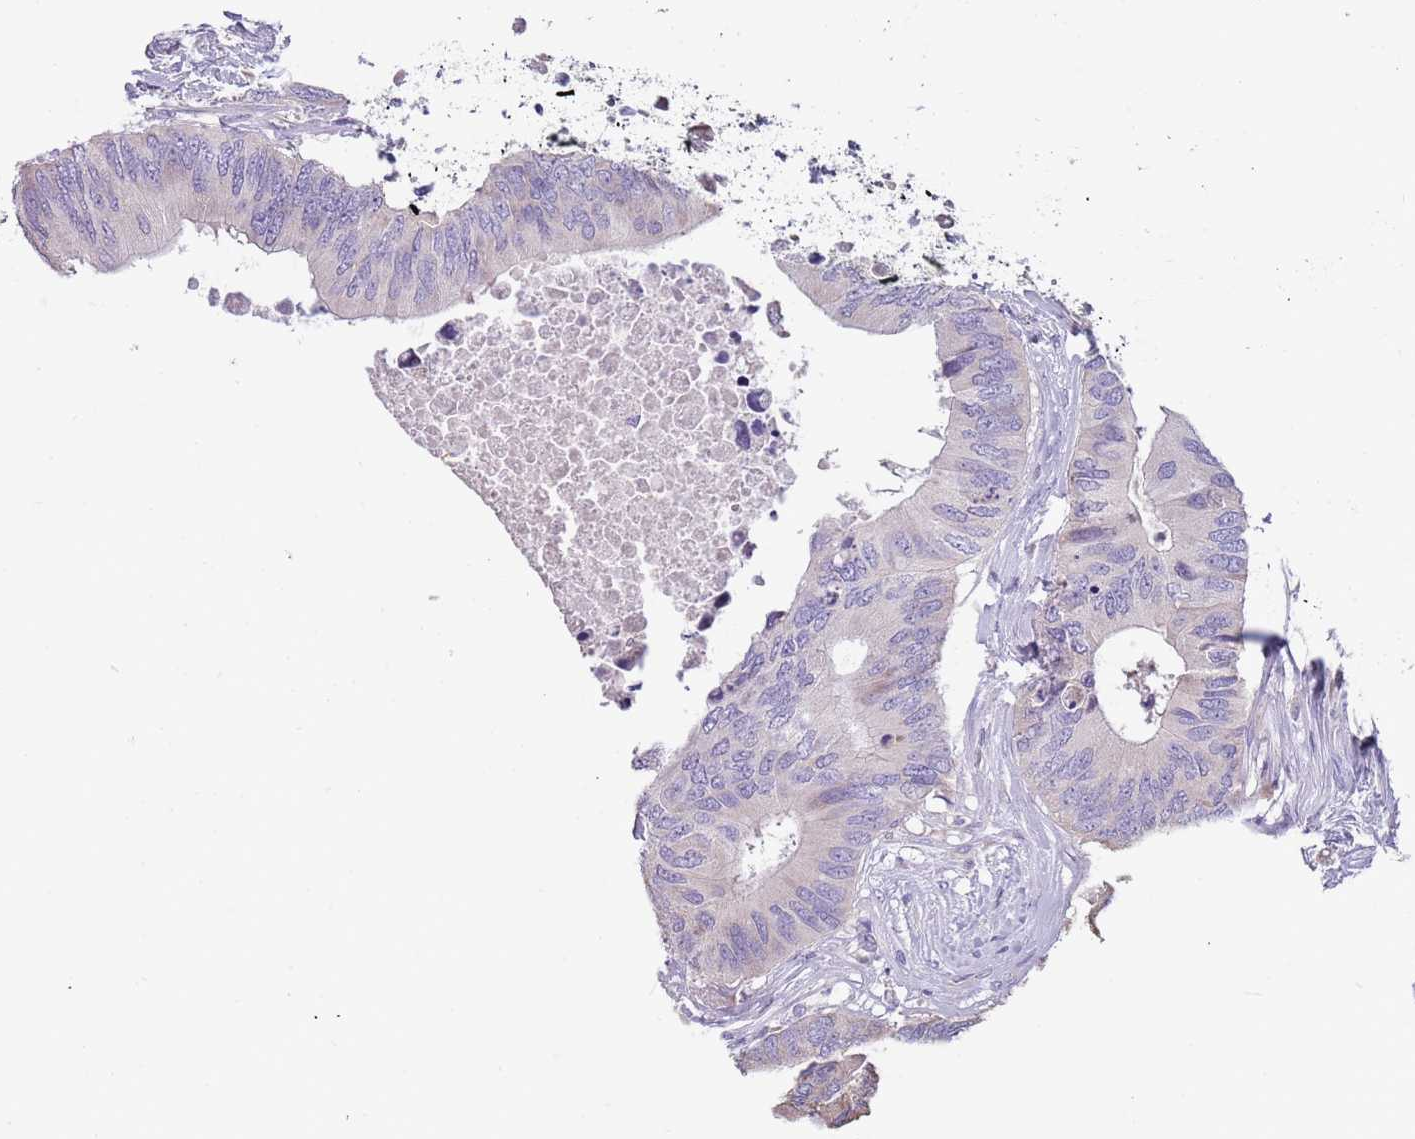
{"staining": {"intensity": "negative", "quantity": "none", "location": "none"}, "tissue": "colorectal cancer", "cell_type": "Tumor cells", "image_type": "cancer", "snomed": [{"axis": "morphology", "description": "Adenocarcinoma, NOS"}, {"axis": "topography", "description": "Colon"}], "caption": "The micrograph exhibits no staining of tumor cells in adenocarcinoma (colorectal).", "gene": "CABYR", "patient": {"sex": "male", "age": 71}}